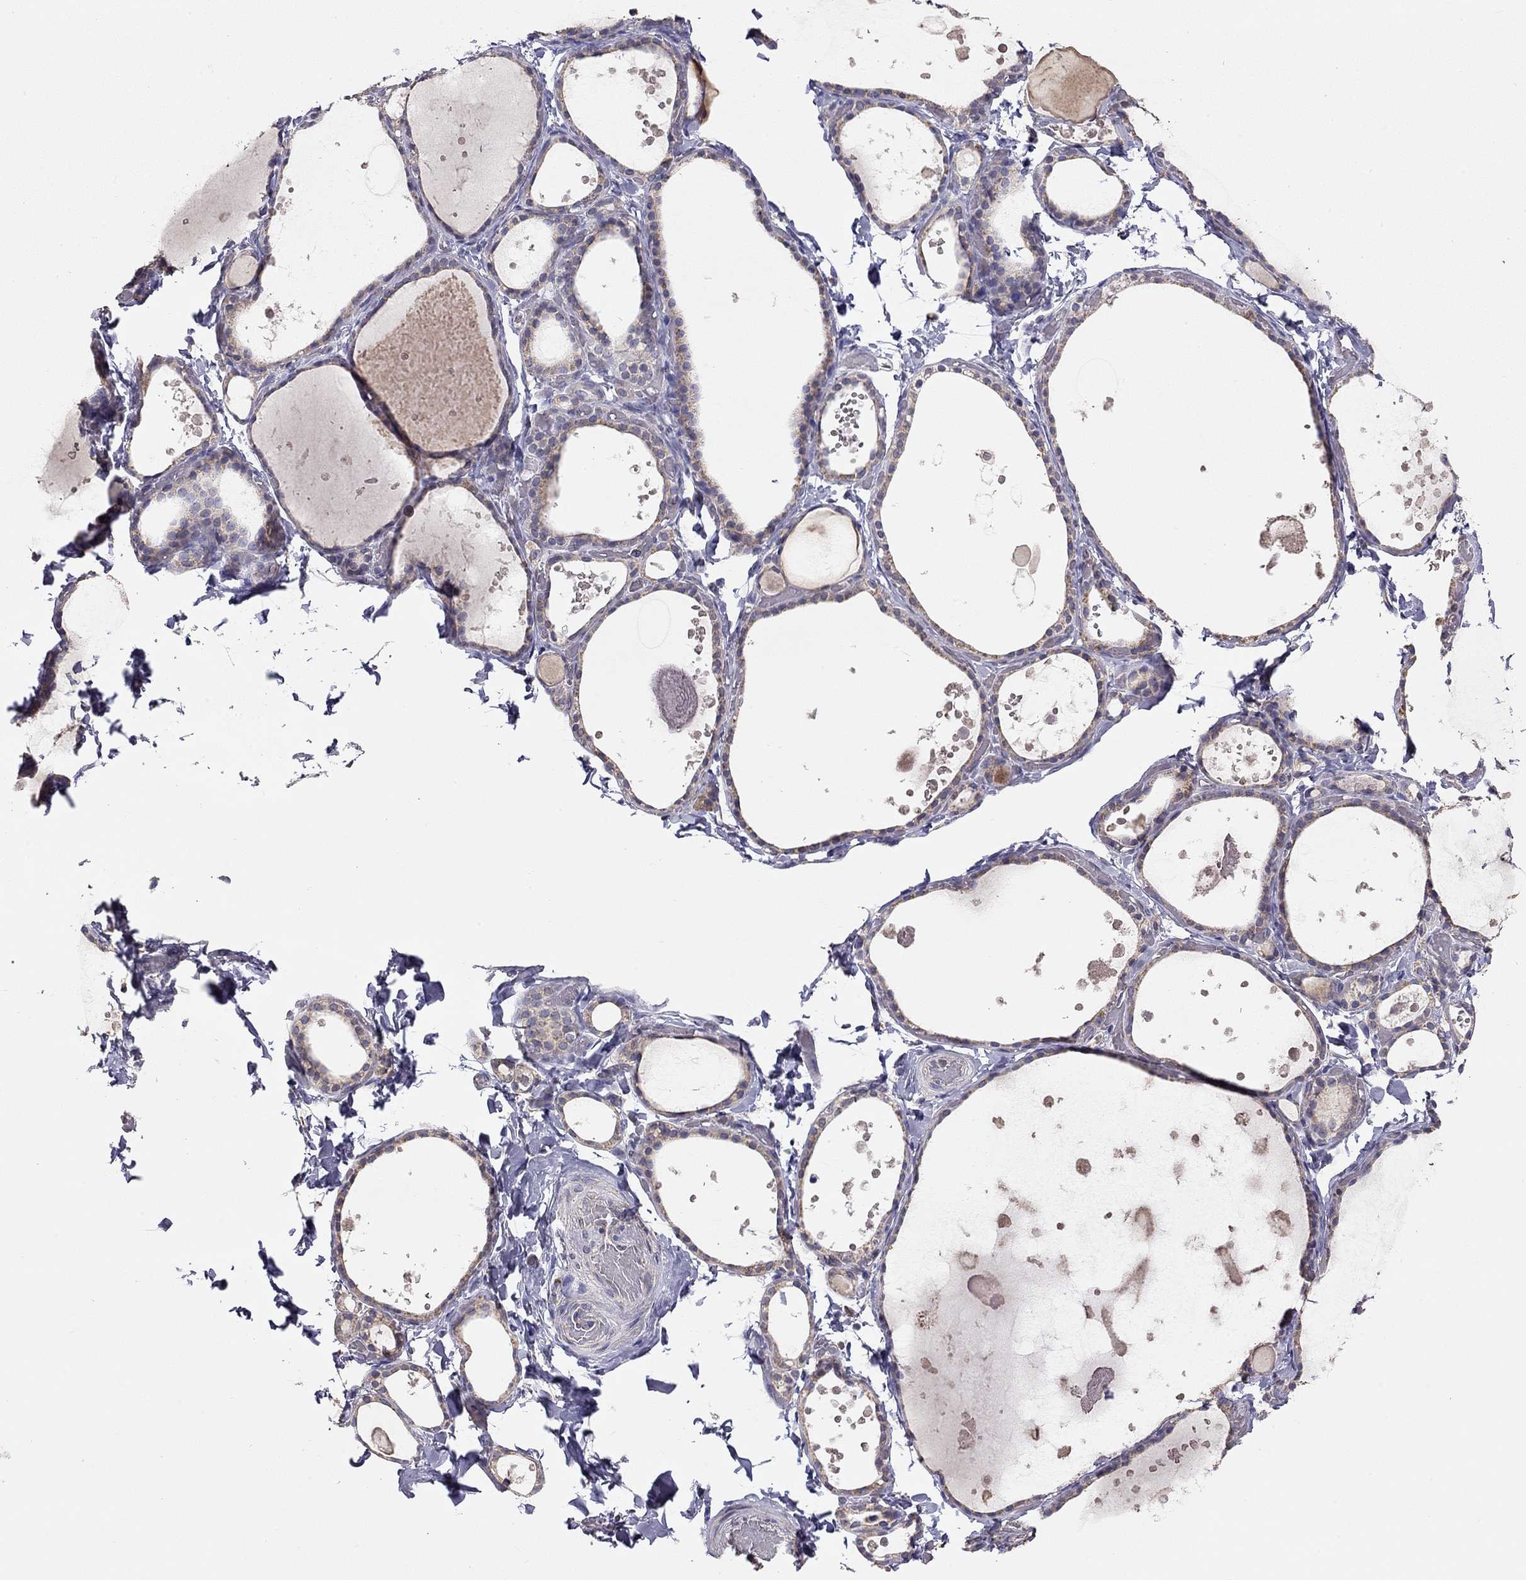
{"staining": {"intensity": "weak", "quantity": "<25%", "location": "cytoplasmic/membranous"}, "tissue": "thyroid gland", "cell_type": "Glandular cells", "image_type": "normal", "snomed": [{"axis": "morphology", "description": "Normal tissue, NOS"}, {"axis": "topography", "description": "Thyroid gland"}], "caption": "An image of human thyroid gland is negative for staining in glandular cells. The staining was performed using DAB to visualize the protein expression in brown, while the nuclei were stained in blue with hematoxylin (Magnification: 20x).", "gene": "LRIT3", "patient": {"sex": "female", "age": 56}}